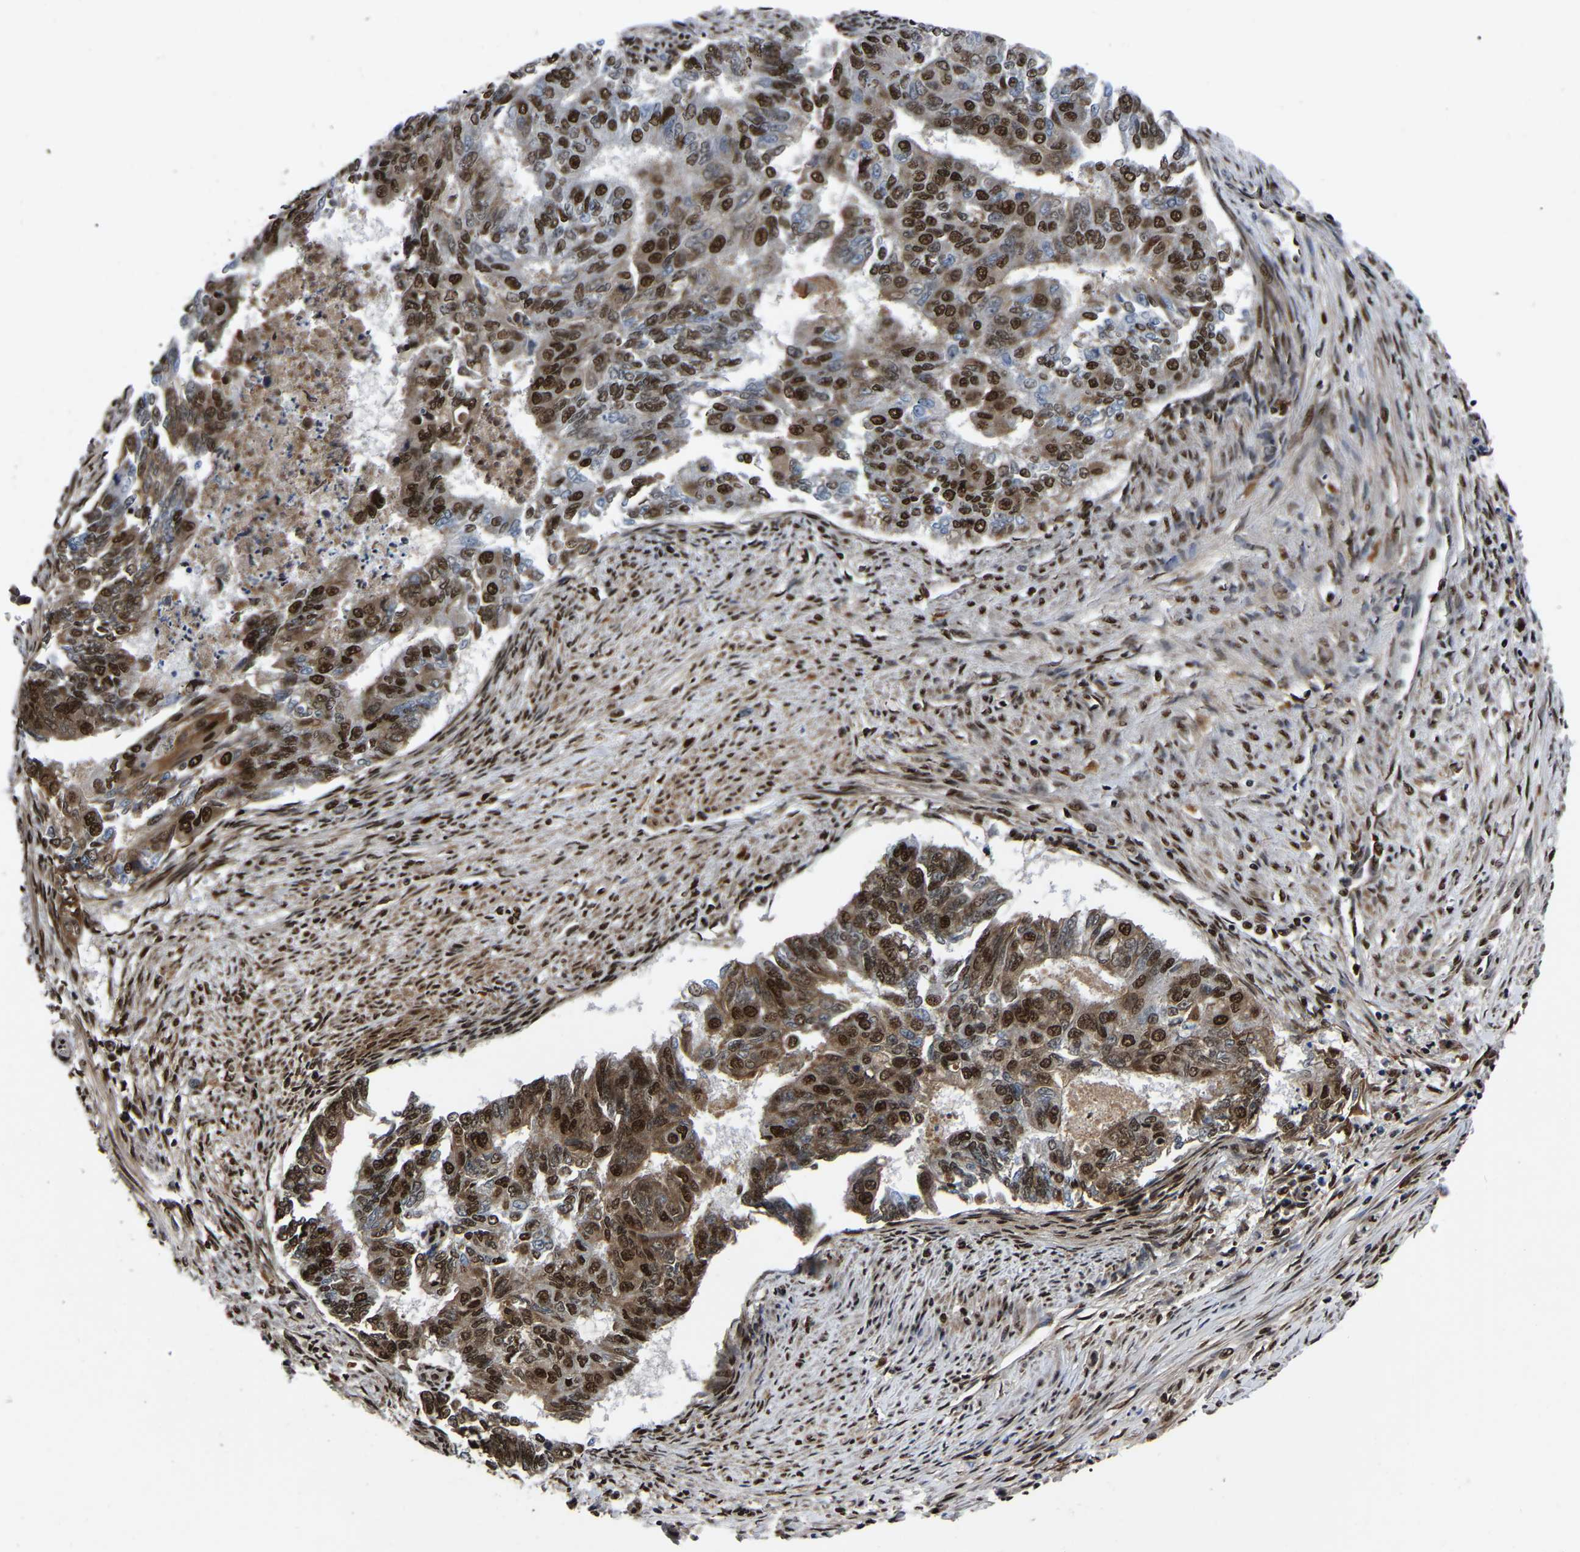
{"staining": {"intensity": "strong", "quantity": "25%-75%", "location": "nuclear"}, "tissue": "endometrial cancer", "cell_type": "Tumor cells", "image_type": "cancer", "snomed": [{"axis": "morphology", "description": "Adenocarcinoma, NOS"}, {"axis": "topography", "description": "Endometrium"}], "caption": "Approximately 25%-75% of tumor cells in human endometrial cancer demonstrate strong nuclear protein positivity as visualized by brown immunohistochemical staining.", "gene": "TRIM35", "patient": {"sex": "female", "age": 32}}